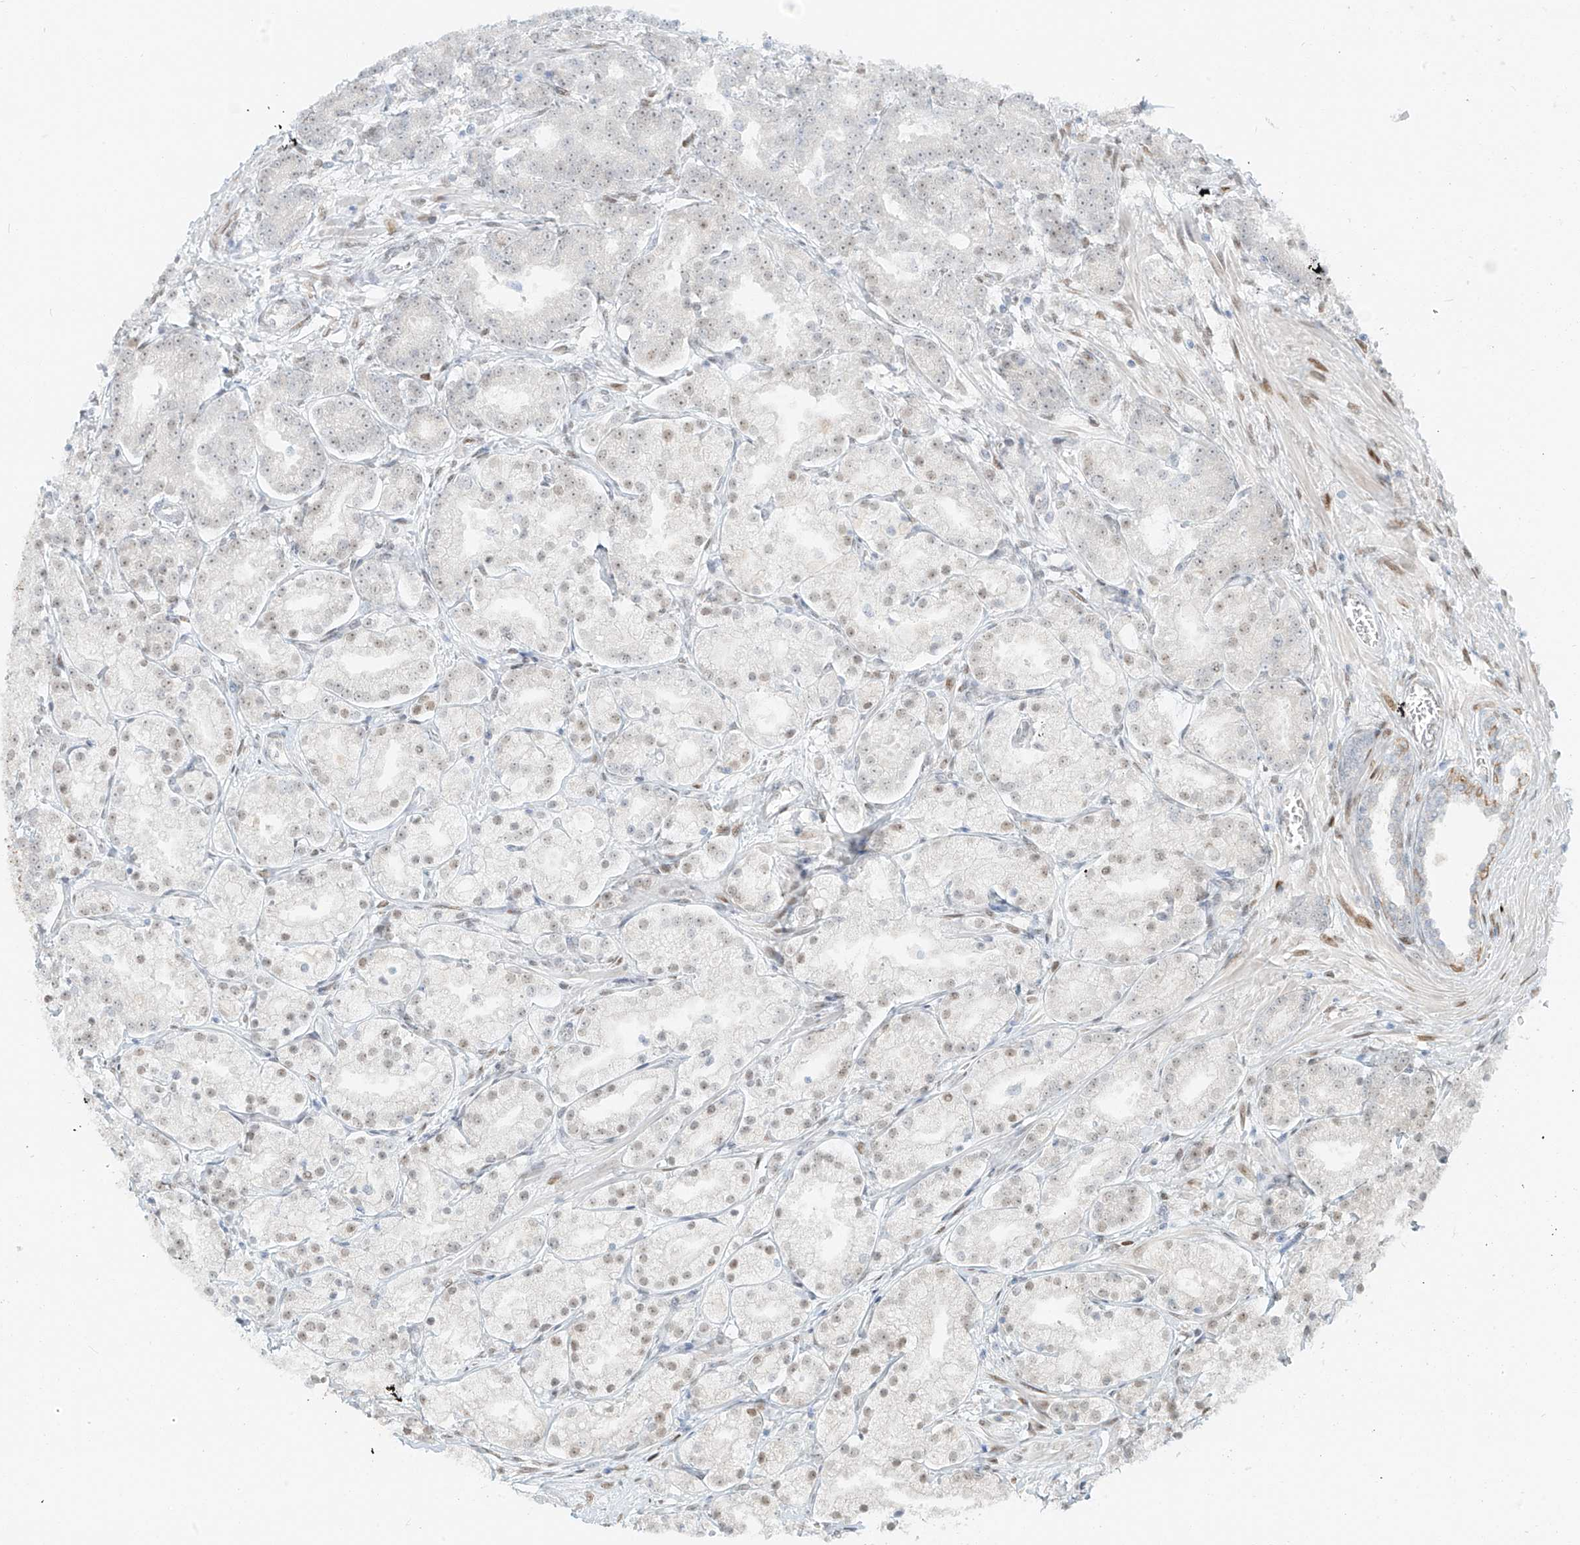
{"staining": {"intensity": "weak", "quantity": "25%-75%", "location": "nuclear"}, "tissue": "prostate cancer", "cell_type": "Tumor cells", "image_type": "cancer", "snomed": [{"axis": "morphology", "description": "Adenocarcinoma, High grade"}, {"axis": "topography", "description": "Prostate"}], "caption": "DAB (3,3'-diaminobenzidine) immunohistochemical staining of prostate cancer shows weak nuclear protein expression in about 25%-75% of tumor cells.", "gene": "ZNF774", "patient": {"sex": "male", "age": 69}}